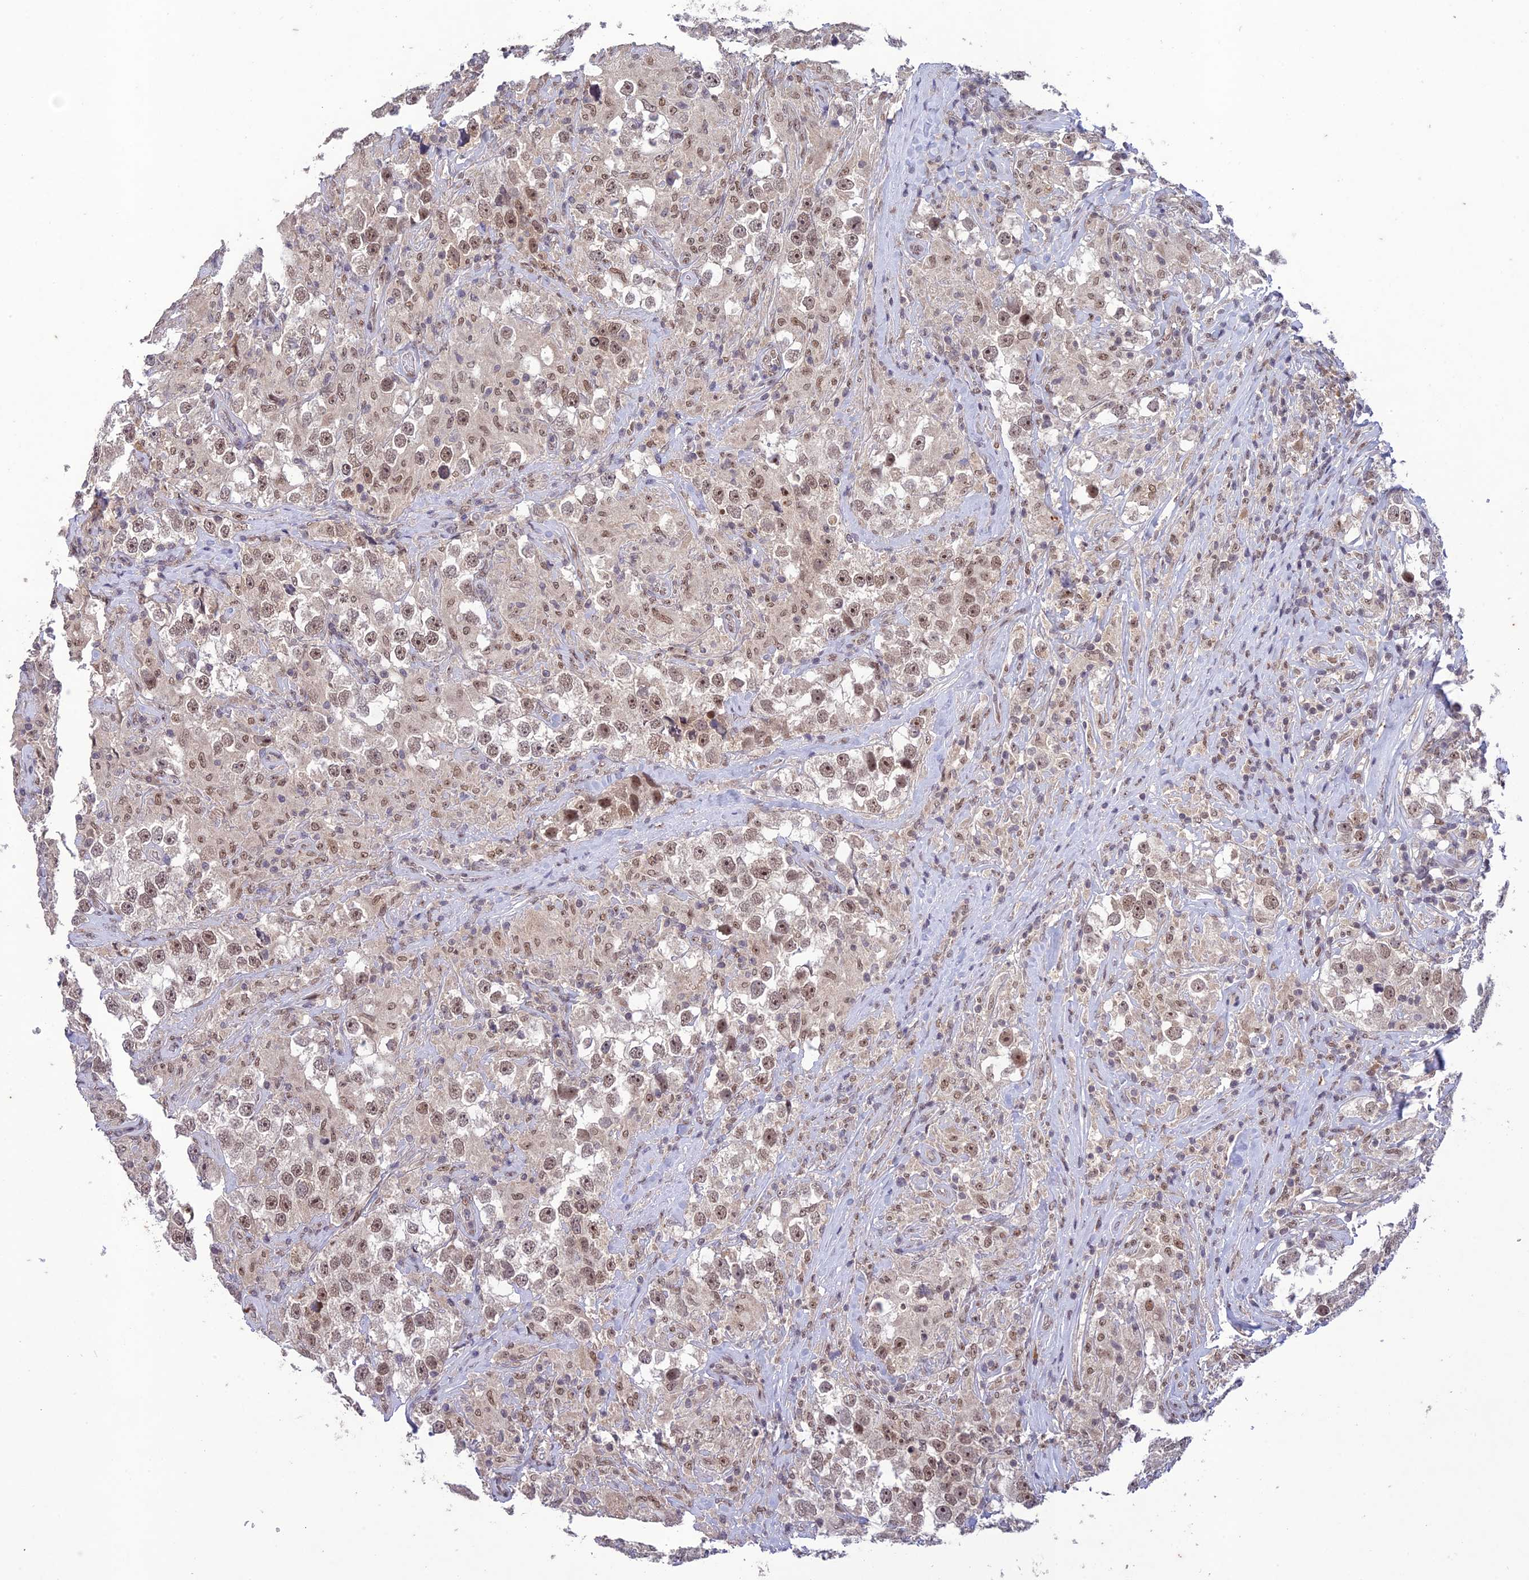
{"staining": {"intensity": "moderate", "quantity": "25%-75%", "location": "nuclear"}, "tissue": "testis cancer", "cell_type": "Tumor cells", "image_type": "cancer", "snomed": [{"axis": "morphology", "description": "Seminoma, NOS"}, {"axis": "topography", "description": "Testis"}], "caption": "A brown stain shows moderate nuclear expression of a protein in human testis cancer tumor cells. The staining was performed using DAB (3,3'-diaminobenzidine), with brown indicating positive protein expression. Nuclei are stained blue with hematoxylin.", "gene": "POP4", "patient": {"sex": "male", "age": 46}}